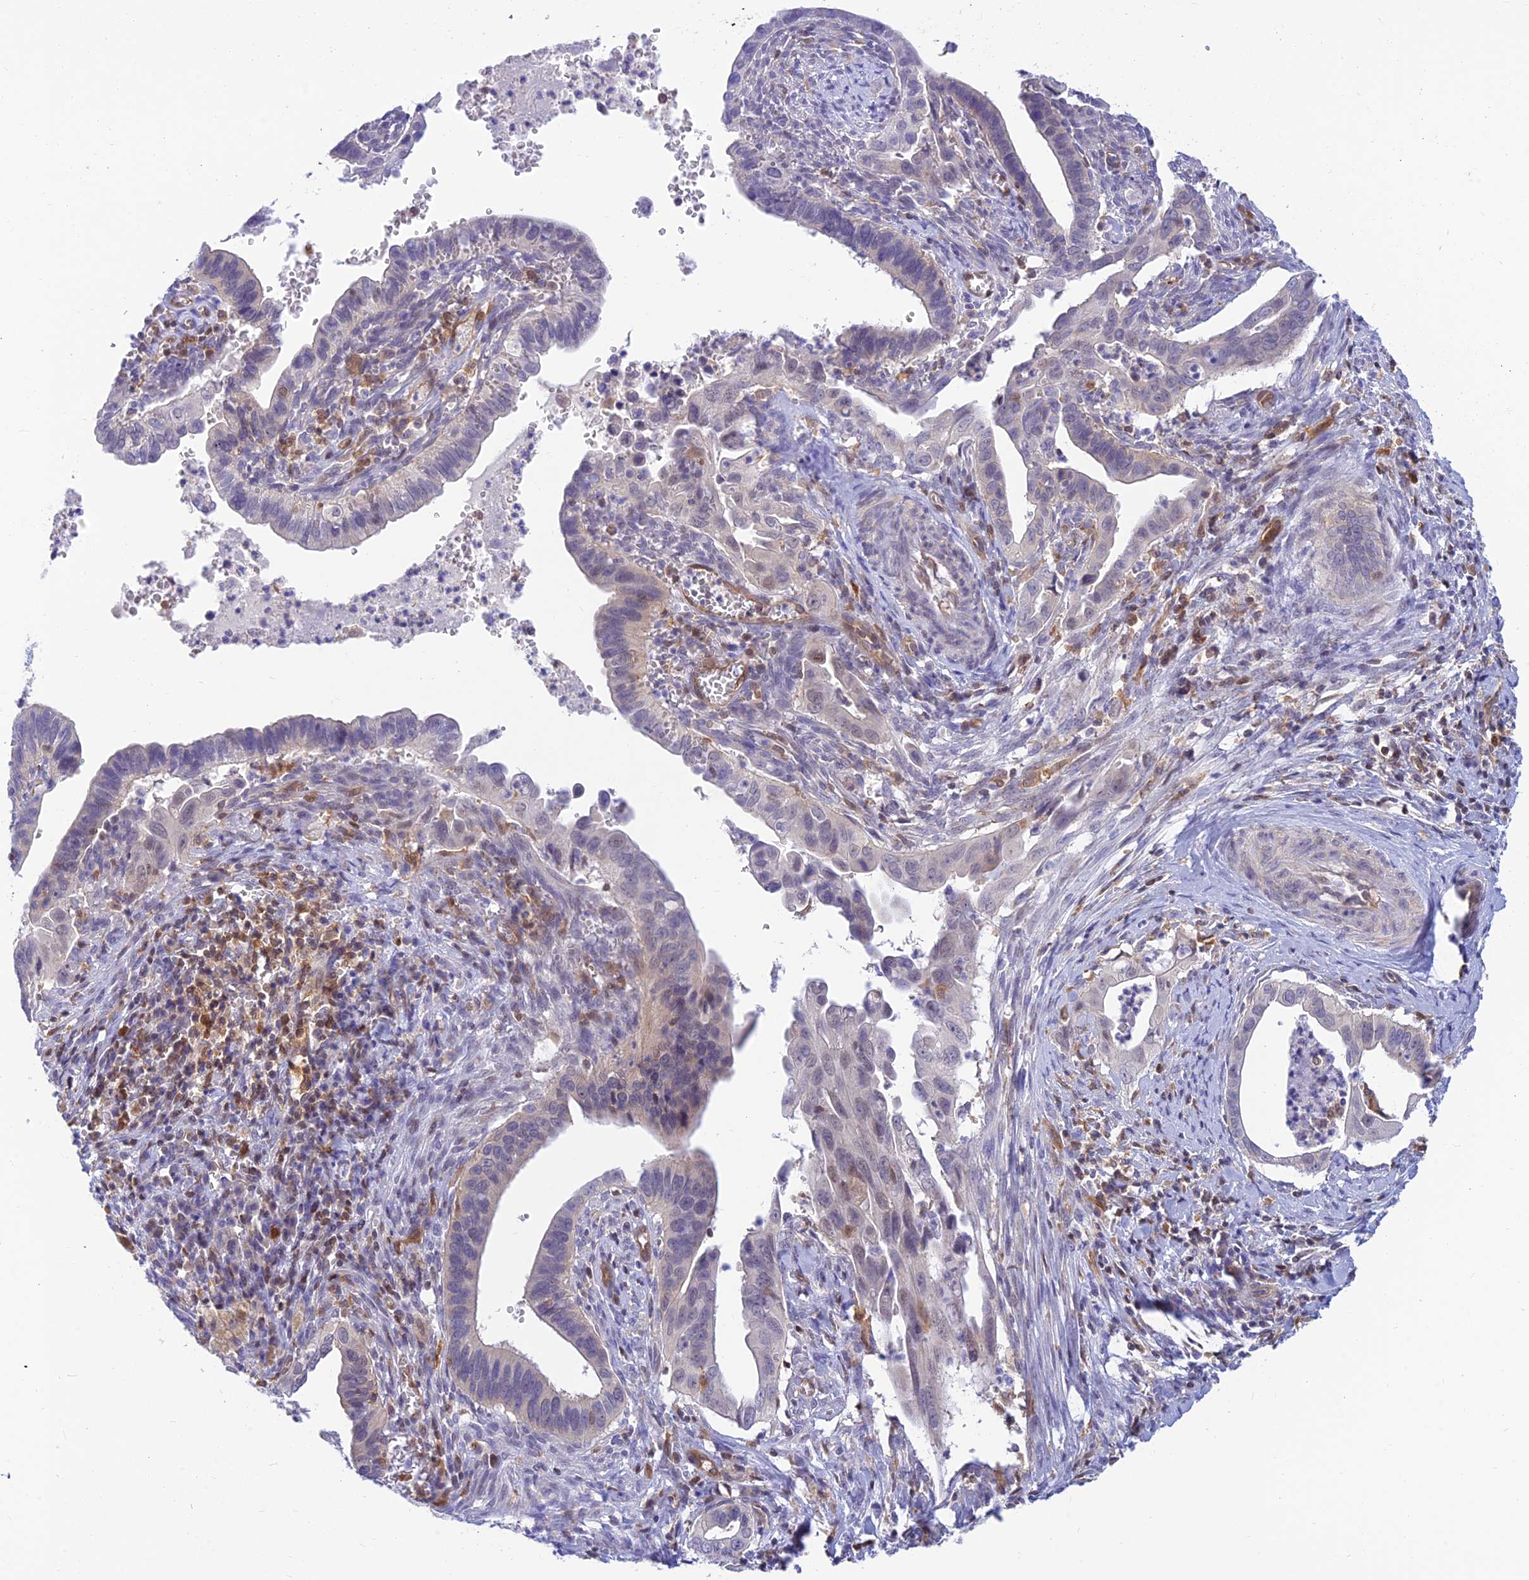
{"staining": {"intensity": "negative", "quantity": "none", "location": "none"}, "tissue": "cervical cancer", "cell_type": "Tumor cells", "image_type": "cancer", "snomed": [{"axis": "morphology", "description": "Adenocarcinoma, NOS"}, {"axis": "topography", "description": "Cervix"}], "caption": "There is no significant expression in tumor cells of adenocarcinoma (cervical).", "gene": "LYSMD2", "patient": {"sex": "female", "age": 42}}